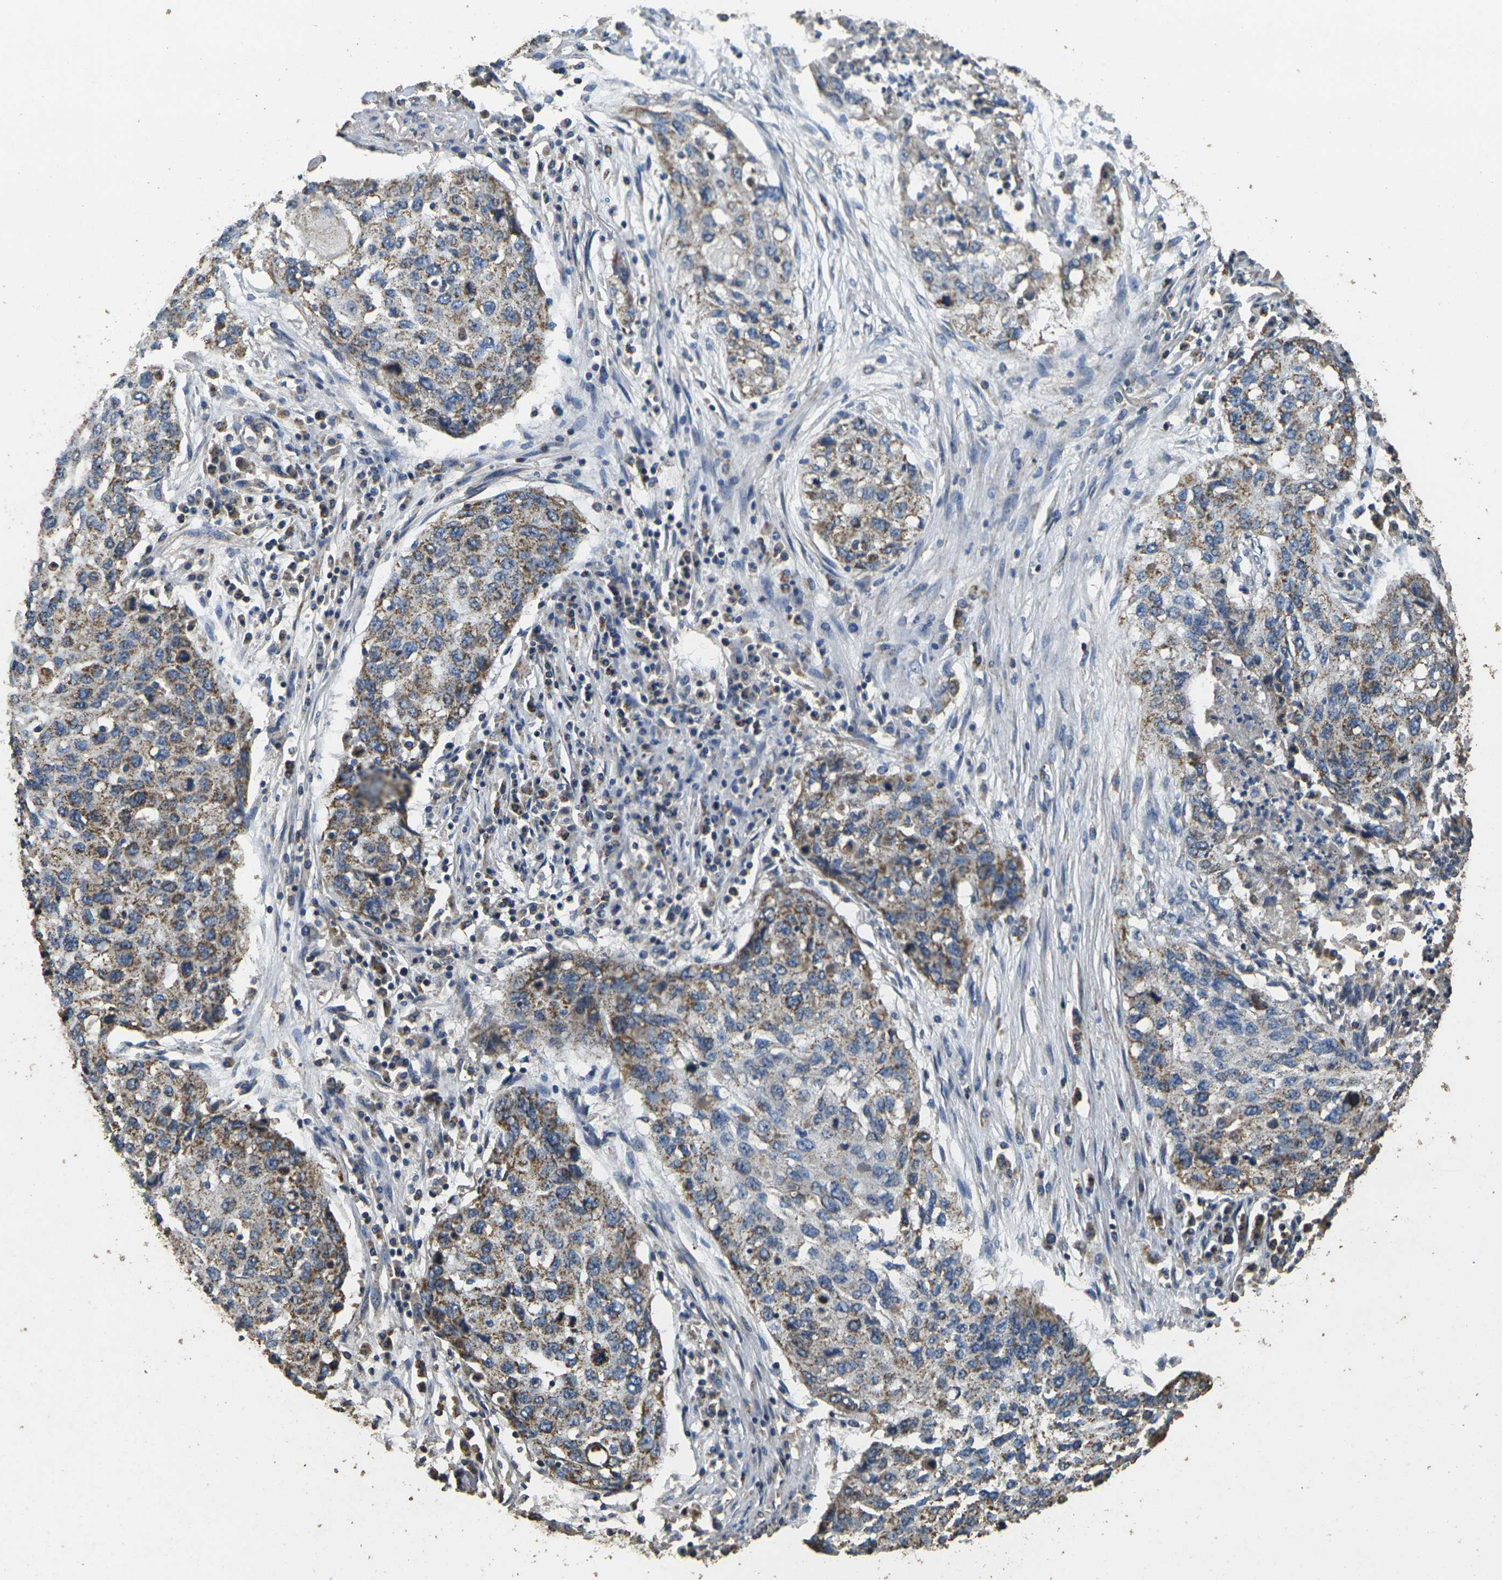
{"staining": {"intensity": "weak", "quantity": ">75%", "location": "cytoplasmic/membranous"}, "tissue": "lung cancer", "cell_type": "Tumor cells", "image_type": "cancer", "snomed": [{"axis": "morphology", "description": "Squamous cell carcinoma, NOS"}, {"axis": "topography", "description": "Lung"}], "caption": "The histopathology image reveals a brown stain indicating the presence of a protein in the cytoplasmic/membranous of tumor cells in lung cancer (squamous cell carcinoma). The staining was performed using DAB, with brown indicating positive protein expression. Nuclei are stained blue with hematoxylin.", "gene": "MAPK11", "patient": {"sex": "female", "age": 63}}